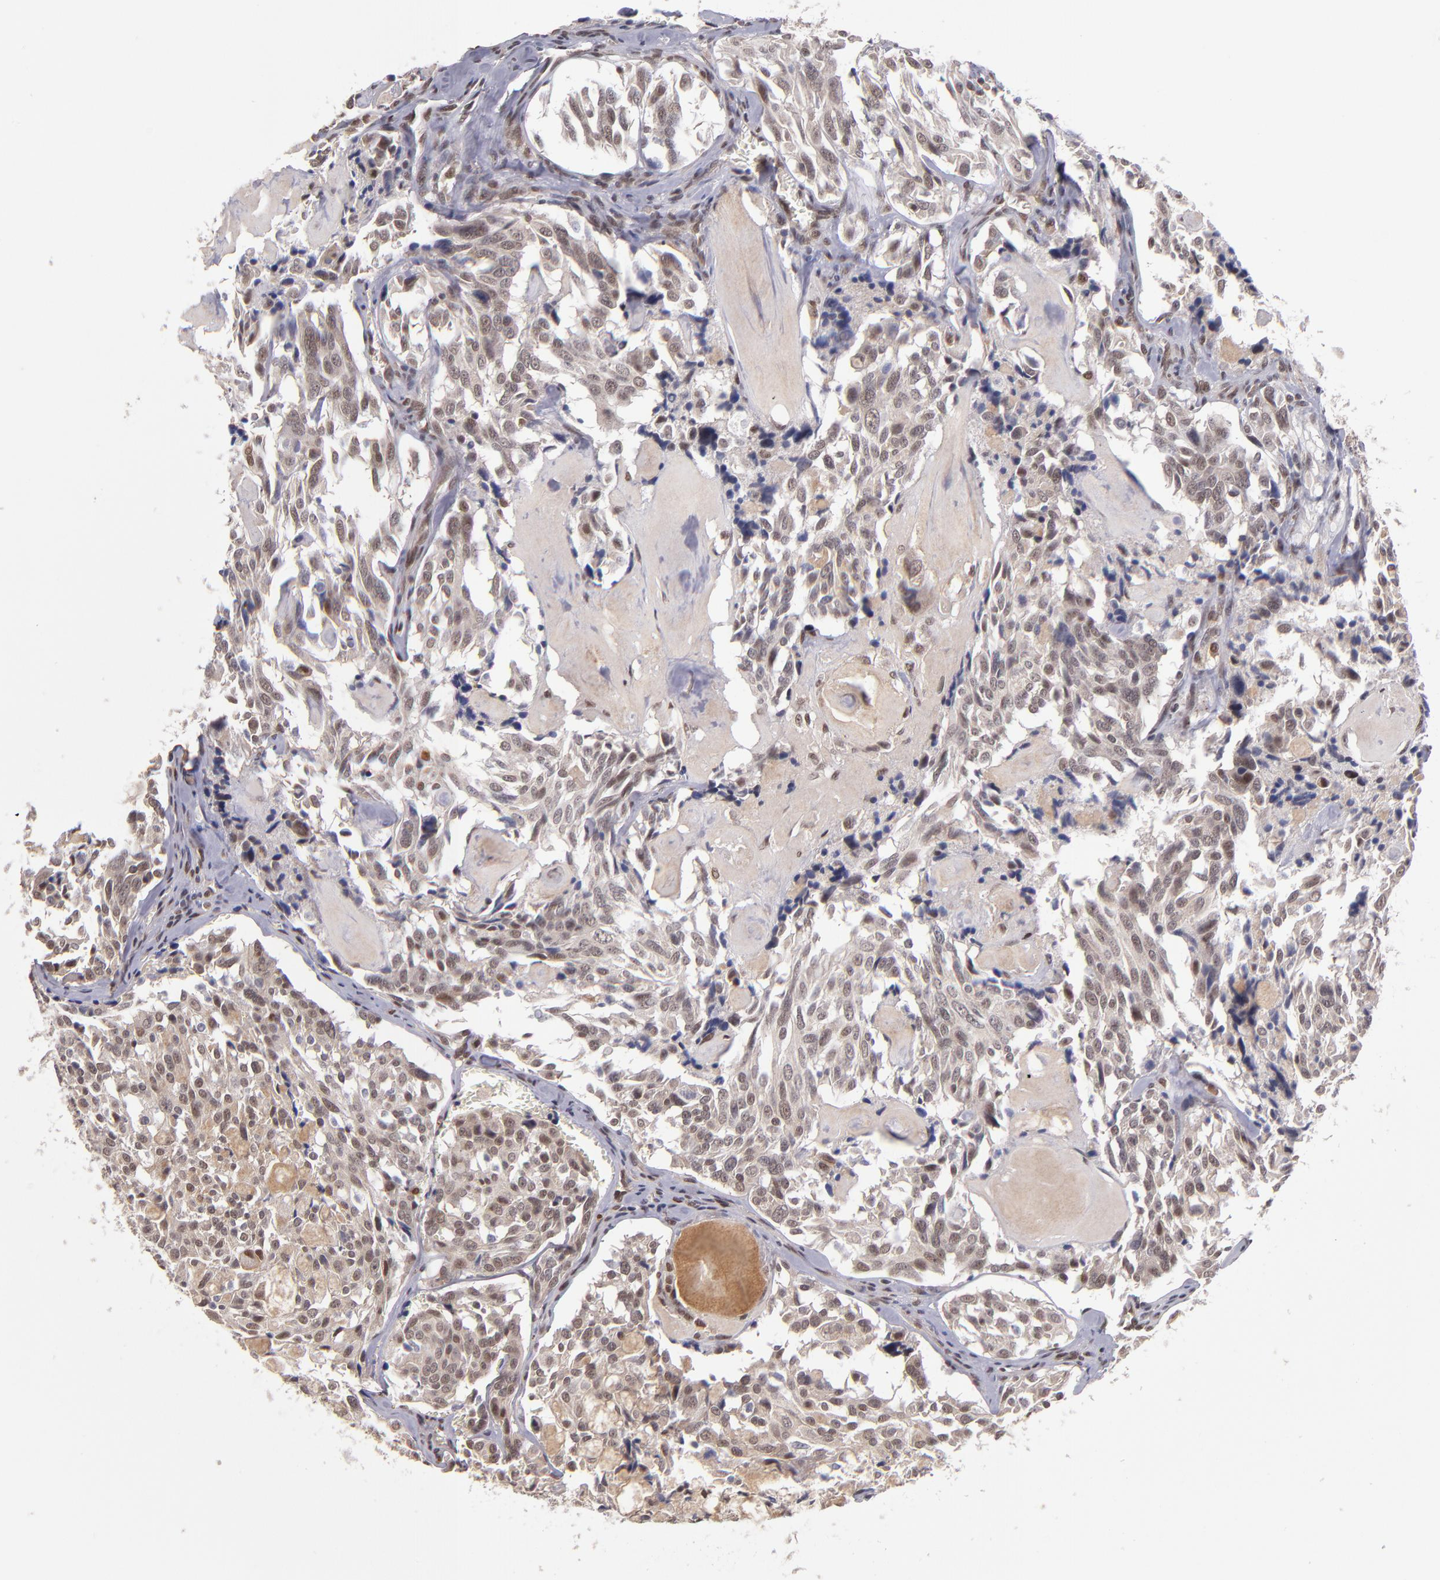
{"staining": {"intensity": "moderate", "quantity": ">75%", "location": "nuclear"}, "tissue": "thyroid cancer", "cell_type": "Tumor cells", "image_type": "cancer", "snomed": [{"axis": "morphology", "description": "Carcinoma, NOS"}, {"axis": "morphology", "description": "Carcinoid, malignant, NOS"}, {"axis": "topography", "description": "Thyroid gland"}], "caption": "Tumor cells demonstrate moderate nuclear staining in about >75% of cells in carcinoid (malignant) (thyroid).", "gene": "EP300", "patient": {"sex": "male", "age": 33}}